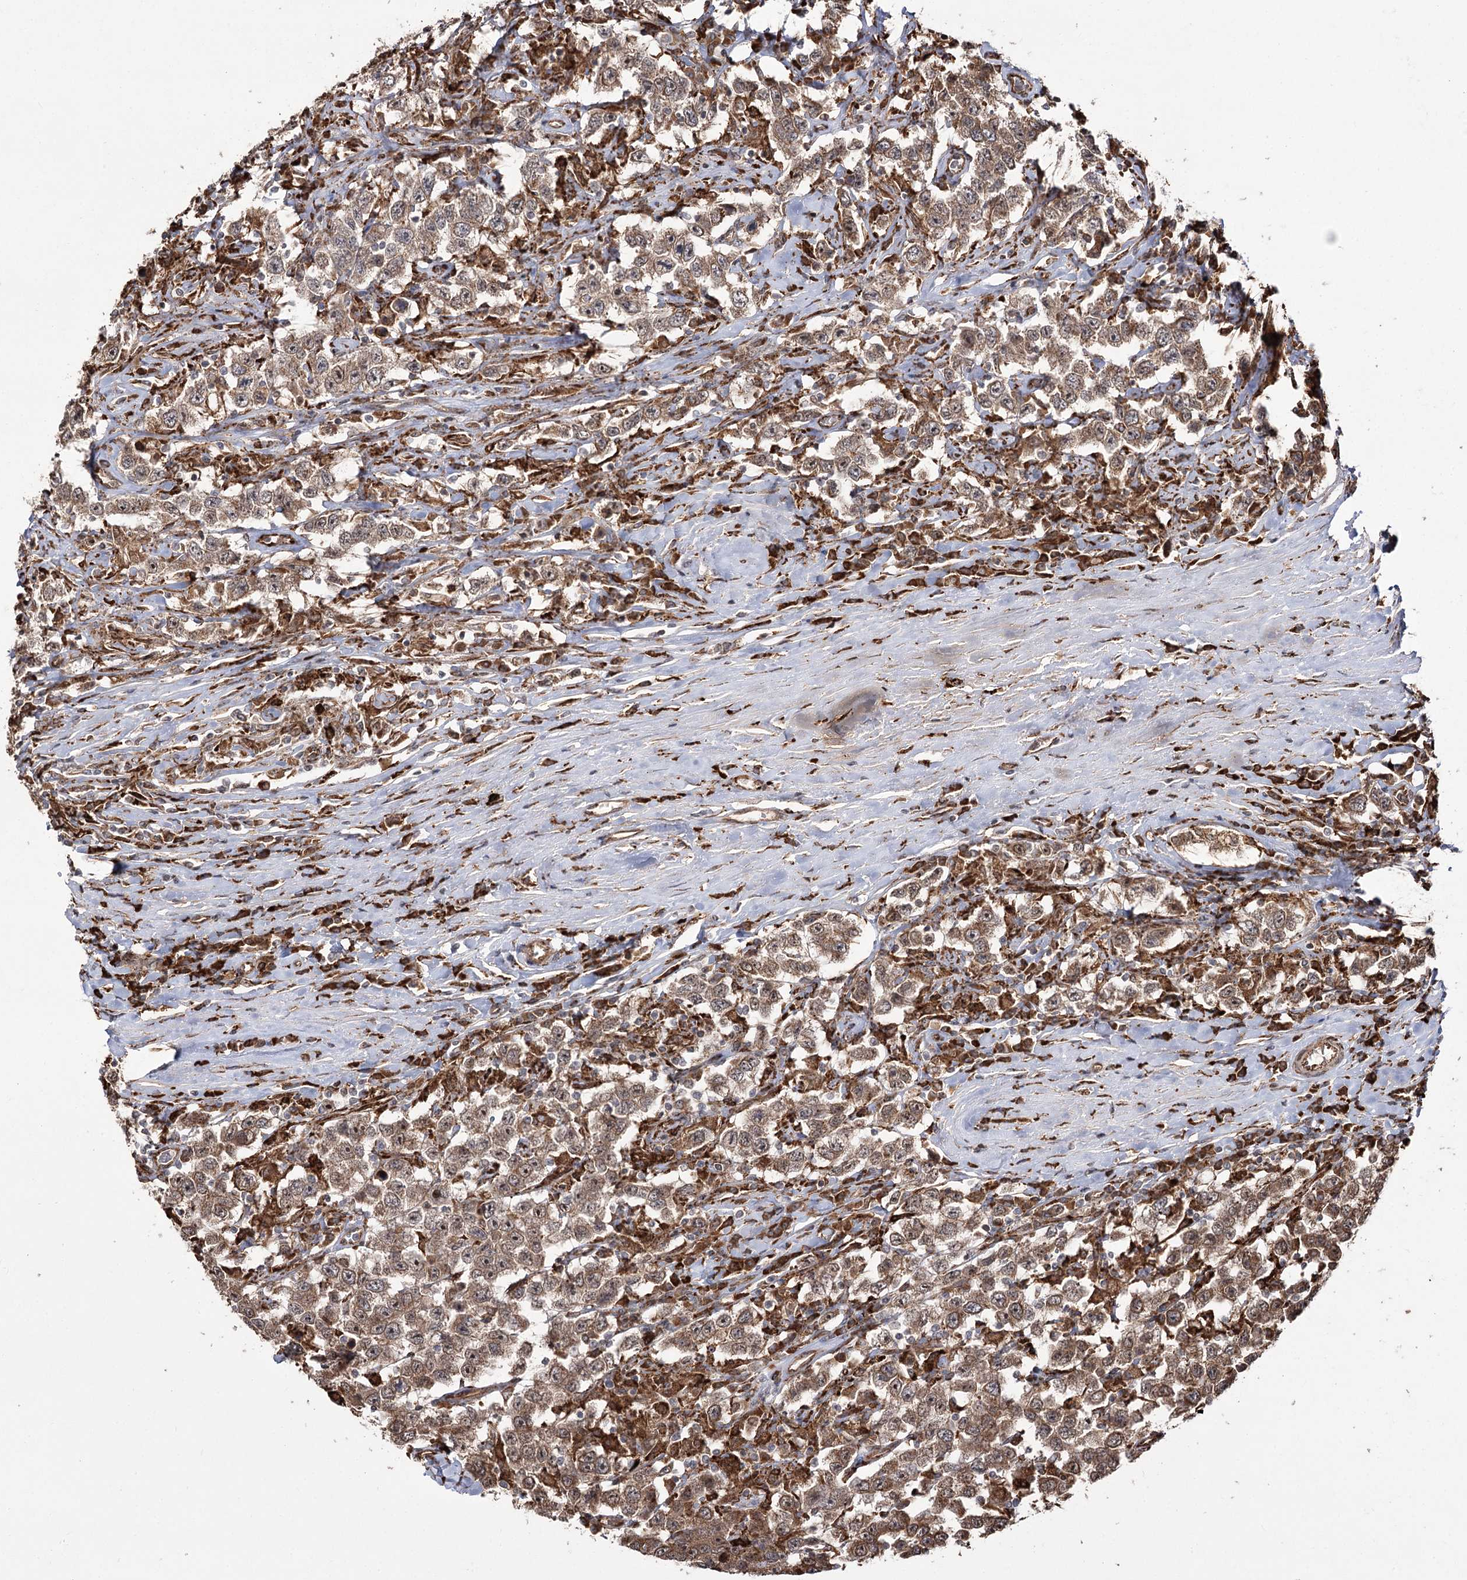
{"staining": {"intensity": "weak", "quantity": ">75%", "location": "cytoplasmic/membranous"}, "tissue": "testis cancer", "cell_type": "Tumor cells", "image_type": "cancer", "snomed": [{"axis": "morphology", "description": "Seminoma, NOS"}, {"axis": "topography", "description": "Testis"}], "caption": "The image exhibits immunohistochemical staining of testis seminoma. There is weak cytoplasmic/membranous expression is appreciated in about >75% of tumor cells. Using DAB (3,3'-diaminobenzidine) (brown) and hematoxylin (blue) stains, captured at high magnification using brightfield microscopy.", "gene": "FANCL", "patient": {"sex": "male", "age": 41}}